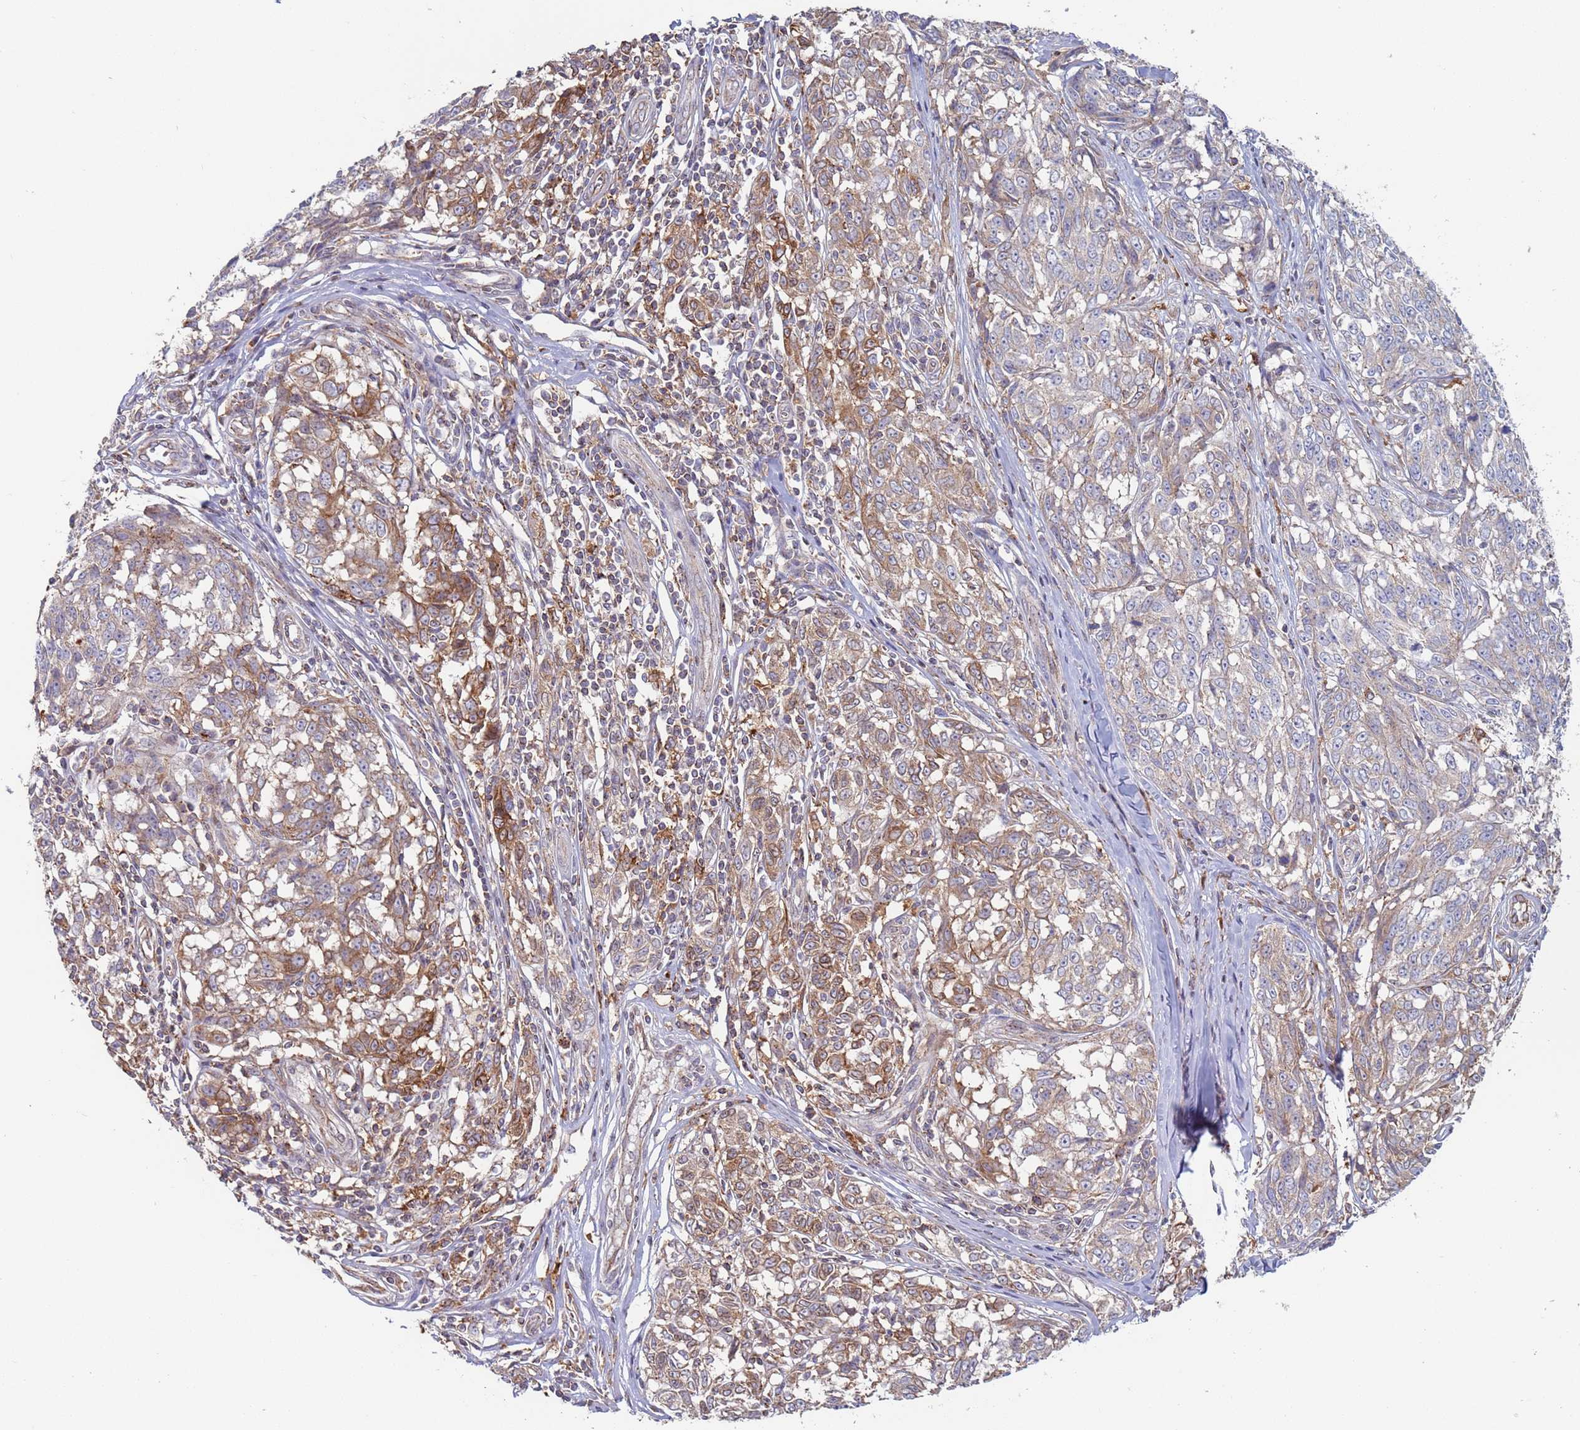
{"staining": {"intensity": "moderate", "quantity": "<25%", "location": "cytoplasmic/membranous"}, "tissue": "melanoma", "cell_type": "Tumor cells", "image_type": "cancer", "snomed": [{"axis": "morphology", "description": "Malignant melanoma, NOS"}, {"axis": "topography", "description": "Skin"}], "caption": "Immunohistochemistry (IHC) photomicrograph of melanoma stained for a protein (brown), which displays low levels of moderate cytoplasmic/membranous expression in approximately <25% of tumor cells.", "gene": "MALRD1", "patient": {"sex": "female", "age": 64}}